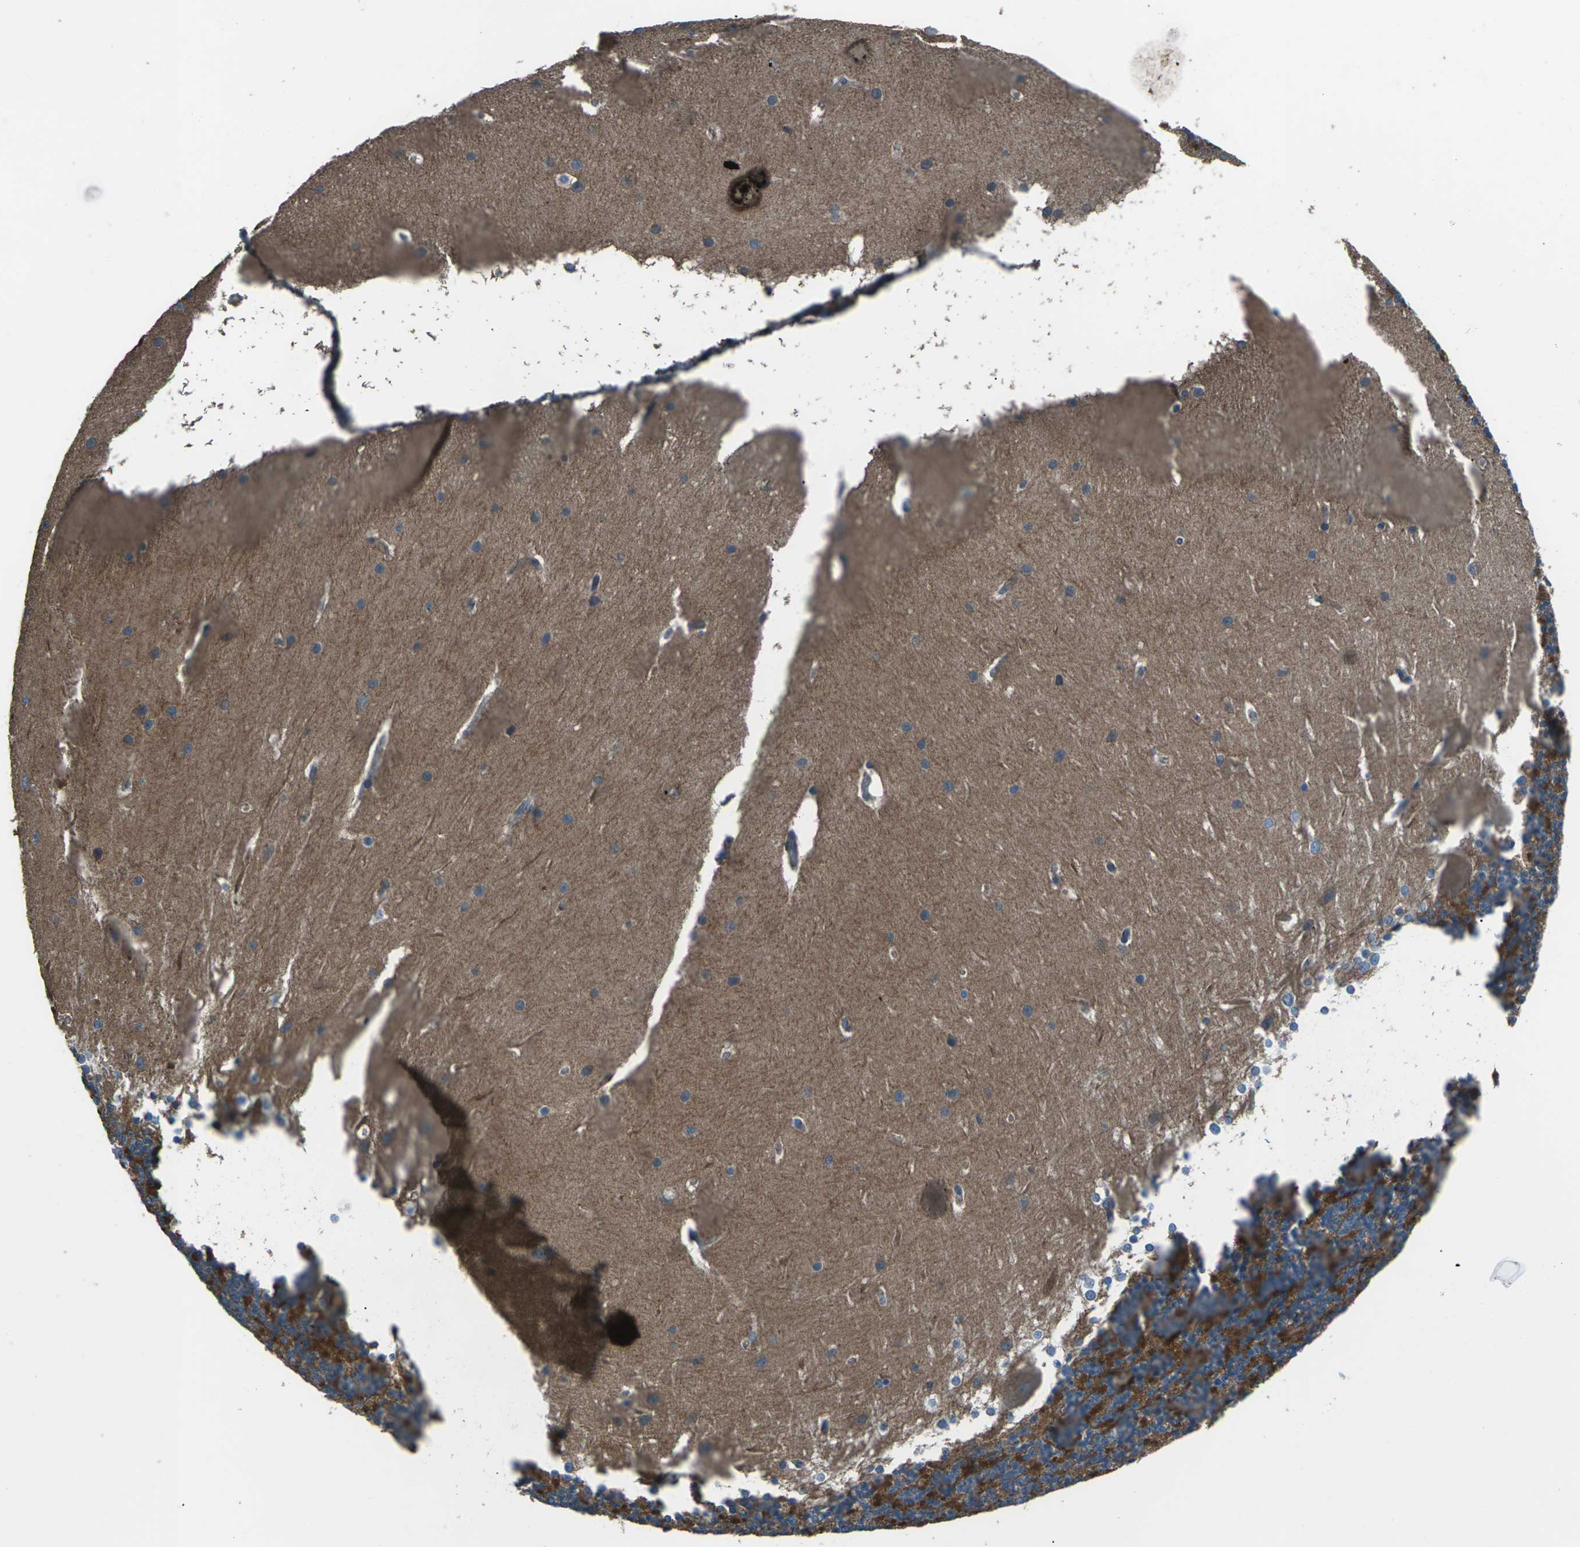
{"staining": {"intensity": "strong", "quantity": "25%-75%", "location": "cytoplasmic/membranous"}, "tissue": "cerebellum", "cell_type": "Cells in granular layer", "image_type": "normal", "snomed": [{"axis": "morphology", "description": "Normal tissue, NOS"}, {"axis": "topography", "description": "Cerebellum"}], "caption": "IHC of unremarkable human cerebellum shows high levels of strong cytoplasmic/membranous positivity in about 25%-75% of cells in granular layer.", "gene": "CMTM4", "patient": {"sex": "female", "age": 19}}